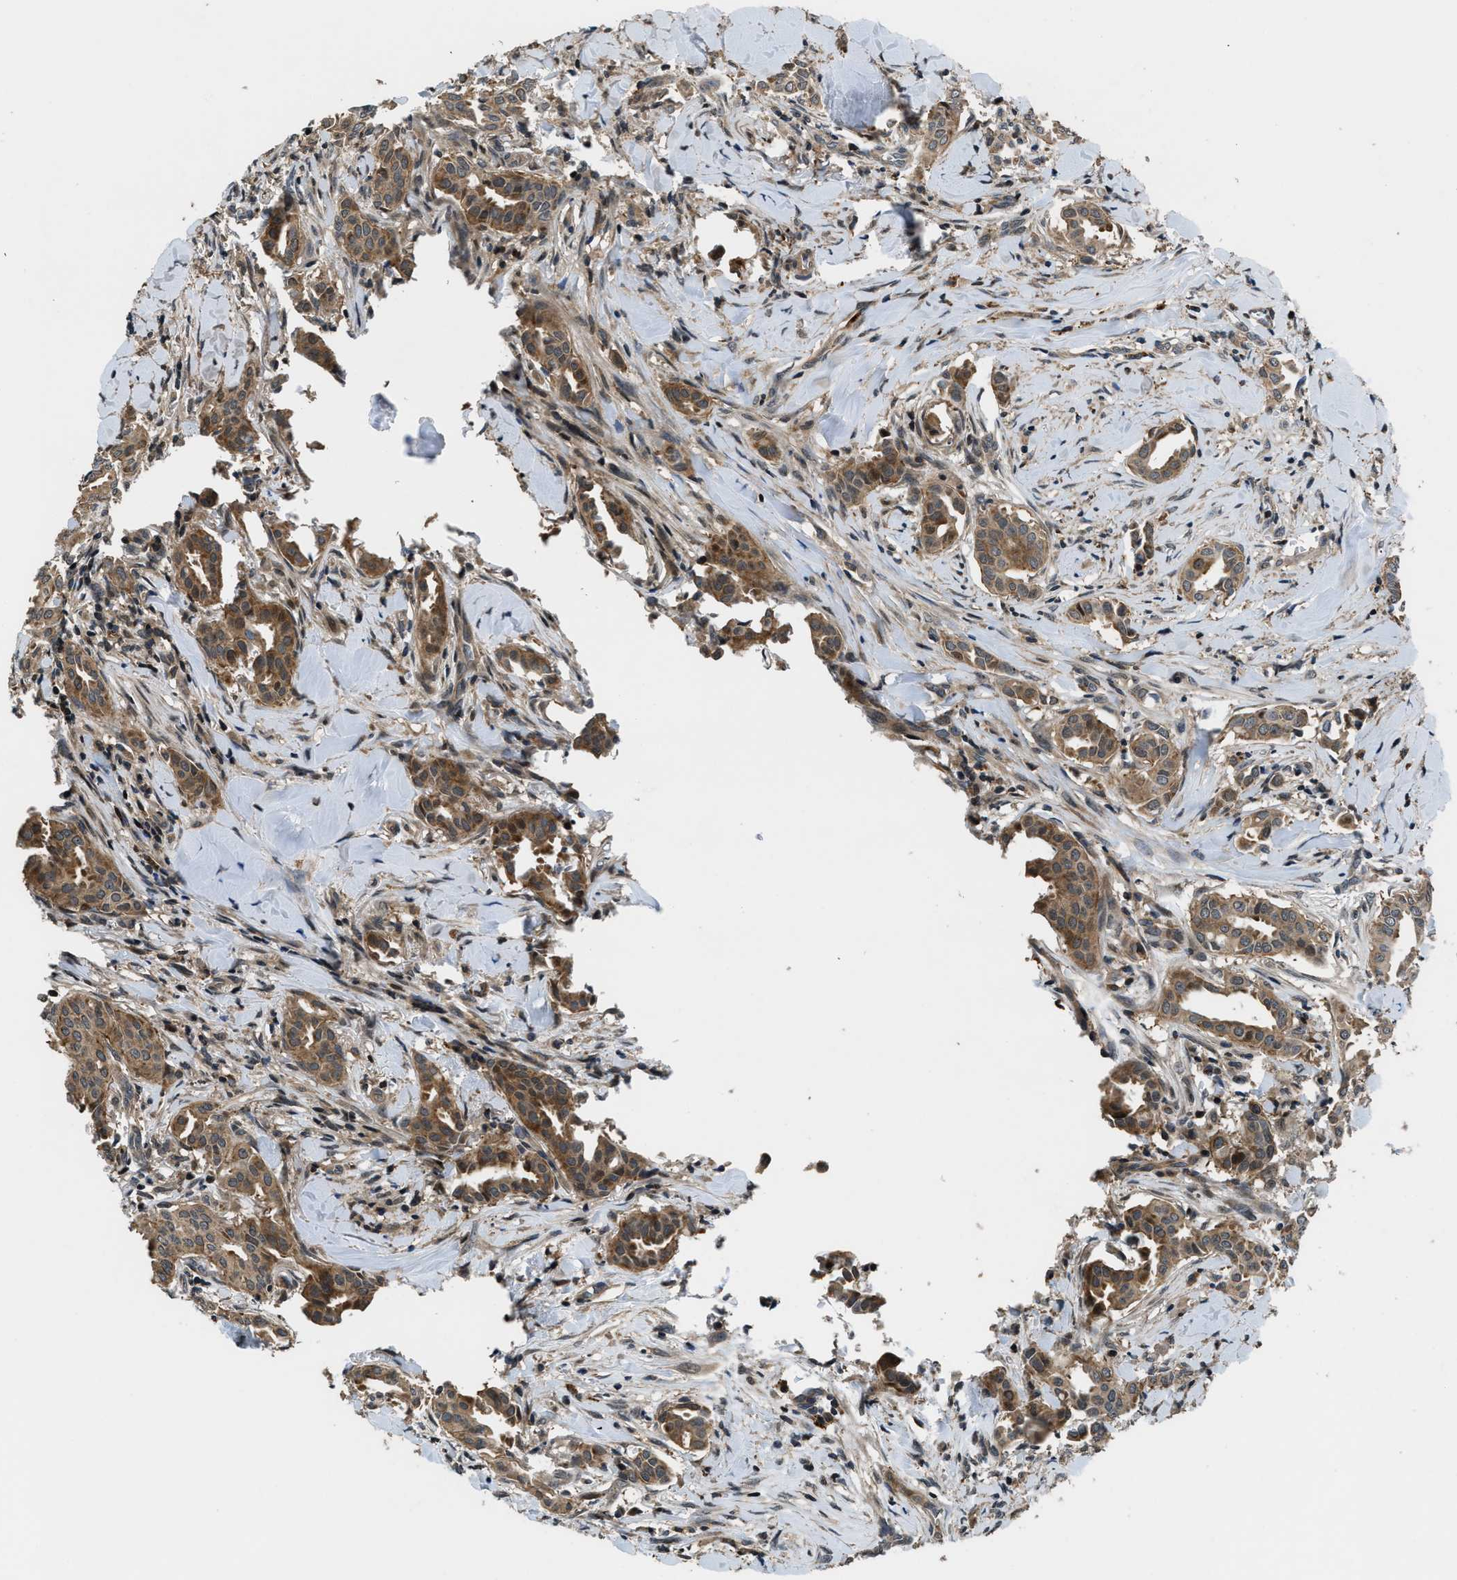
{"staining": {"intensity": "moderate", "quantity": ">75%", "location": "cytoplasmic/membranous"}, "tissue": "head and neck cancer", "cell_type": "Tumor cells", "image_type": "cancer", "snomed": [{"axis": "morphology", "description": "Adenocarcinoma, NOS"}, {"axis": "topography", "description": "Salivary gland"}, {"axis": "topography", "description": "Head-Neck"}], "caption": "Protein staining shows moderate cytoplasmic/membranous staining in about >75% of tumor cells in head and neck cancer. The protein of interest is stained brown, and the nuclei are stained in blue (DAB (3,3'-diaminobenzidine) IHC with brightfield microscopy, high magnification).", "gene": "CTBS", "patient": {"sex": "female", "age": 59}}